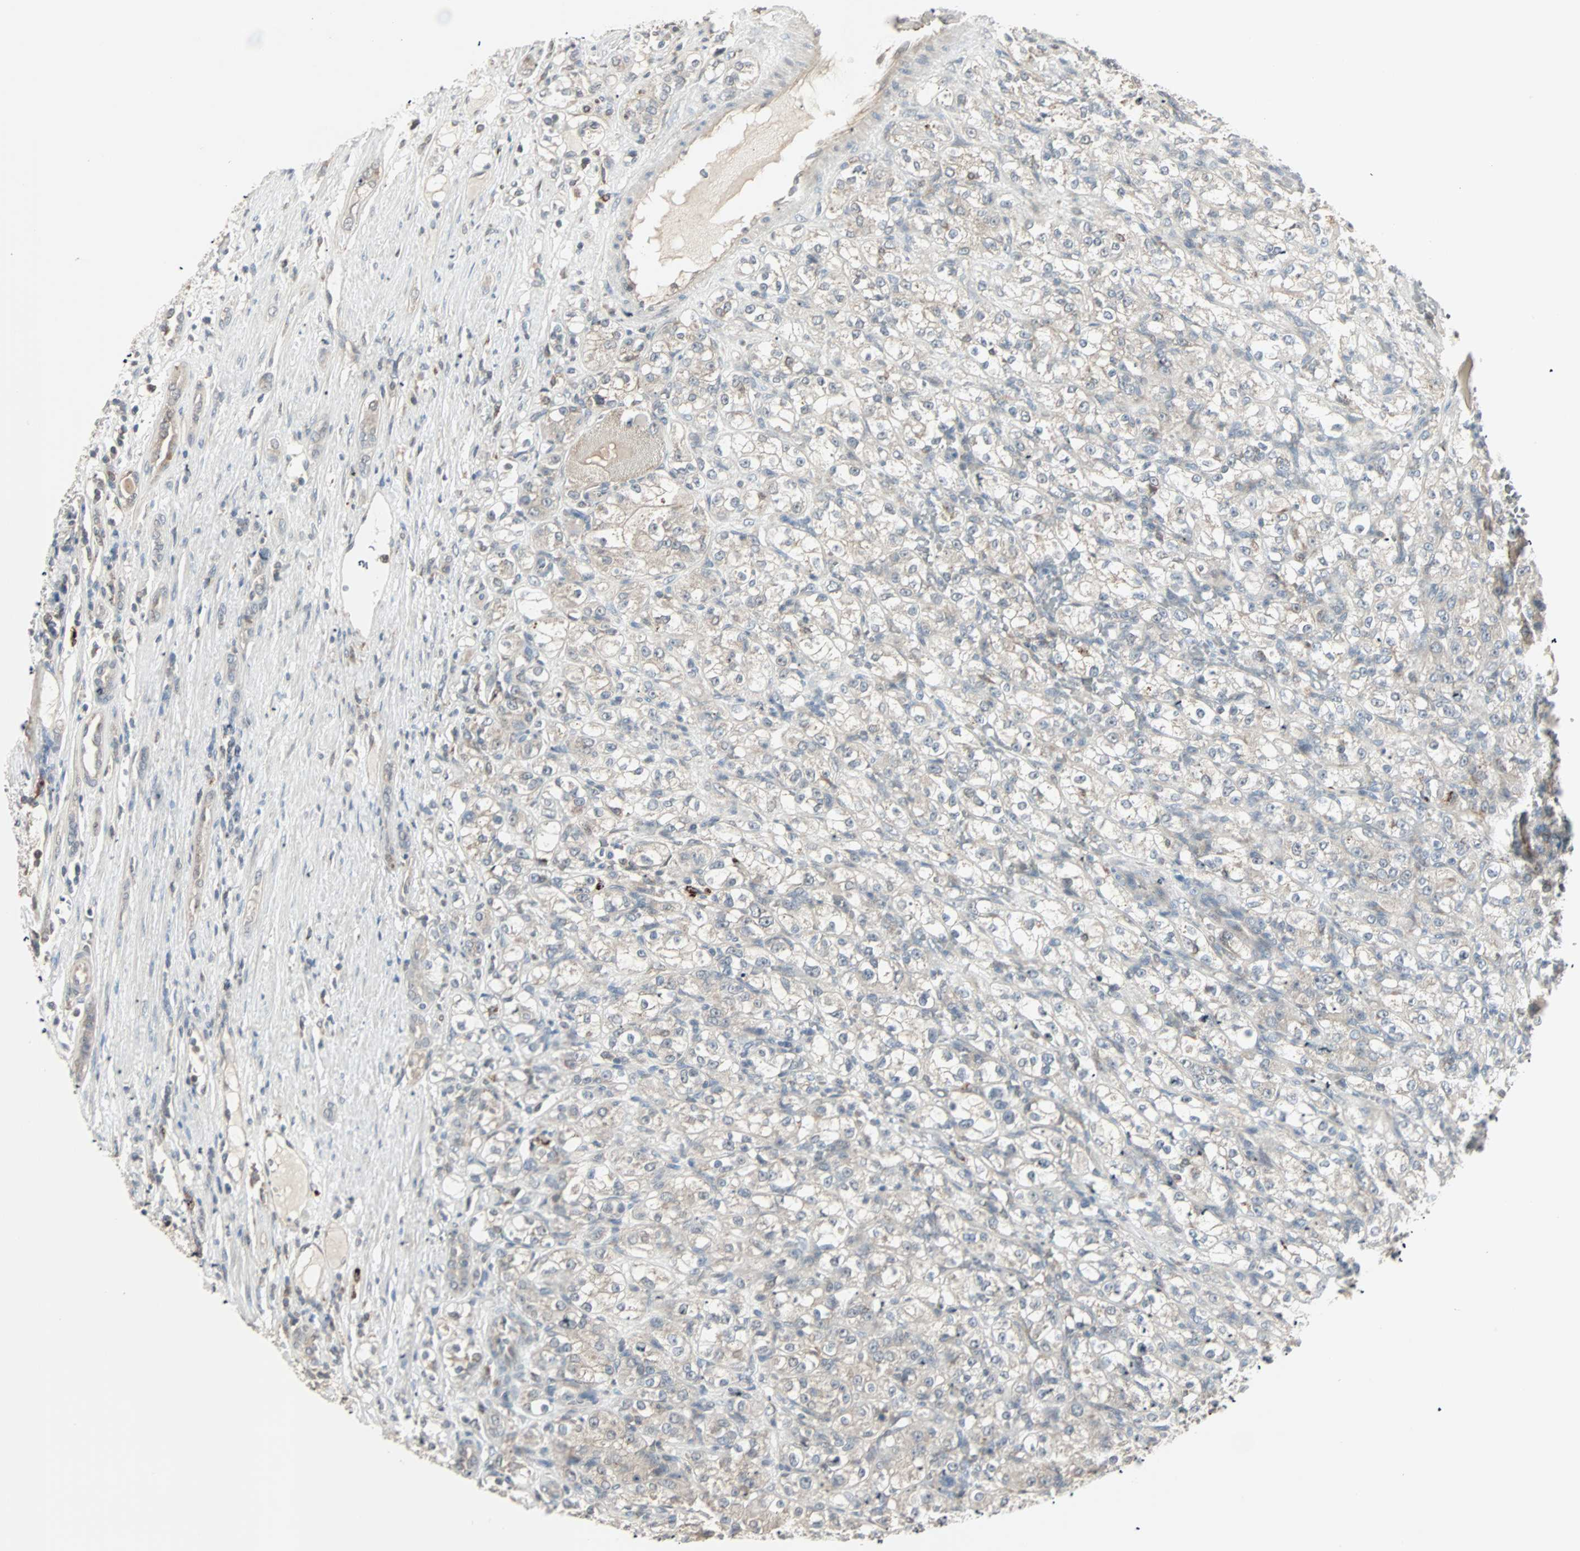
{"staining": {"intensity": "weak", "quantity": ">75%", "location": "cytoplasmic/membranous"}, "tissue": "renal cancer", "cell_type": "Tumor cells", "image_type": "cancer", "snomed": [{"axis": "morphology", "description": "Normal tissue, NOS"}, {"axis": "morphology", "description": "Adenocarcinoma, NOS"}, {"axis": "topography", "description": "Kidney"}], "caption": "A brown stain highlights weak cytoplasmic/membranous positivity of a protein in renal adenocarcinoma tumor cells.", "gene": "KDM4A", "patient": {"sex": "male", "age": 61}}